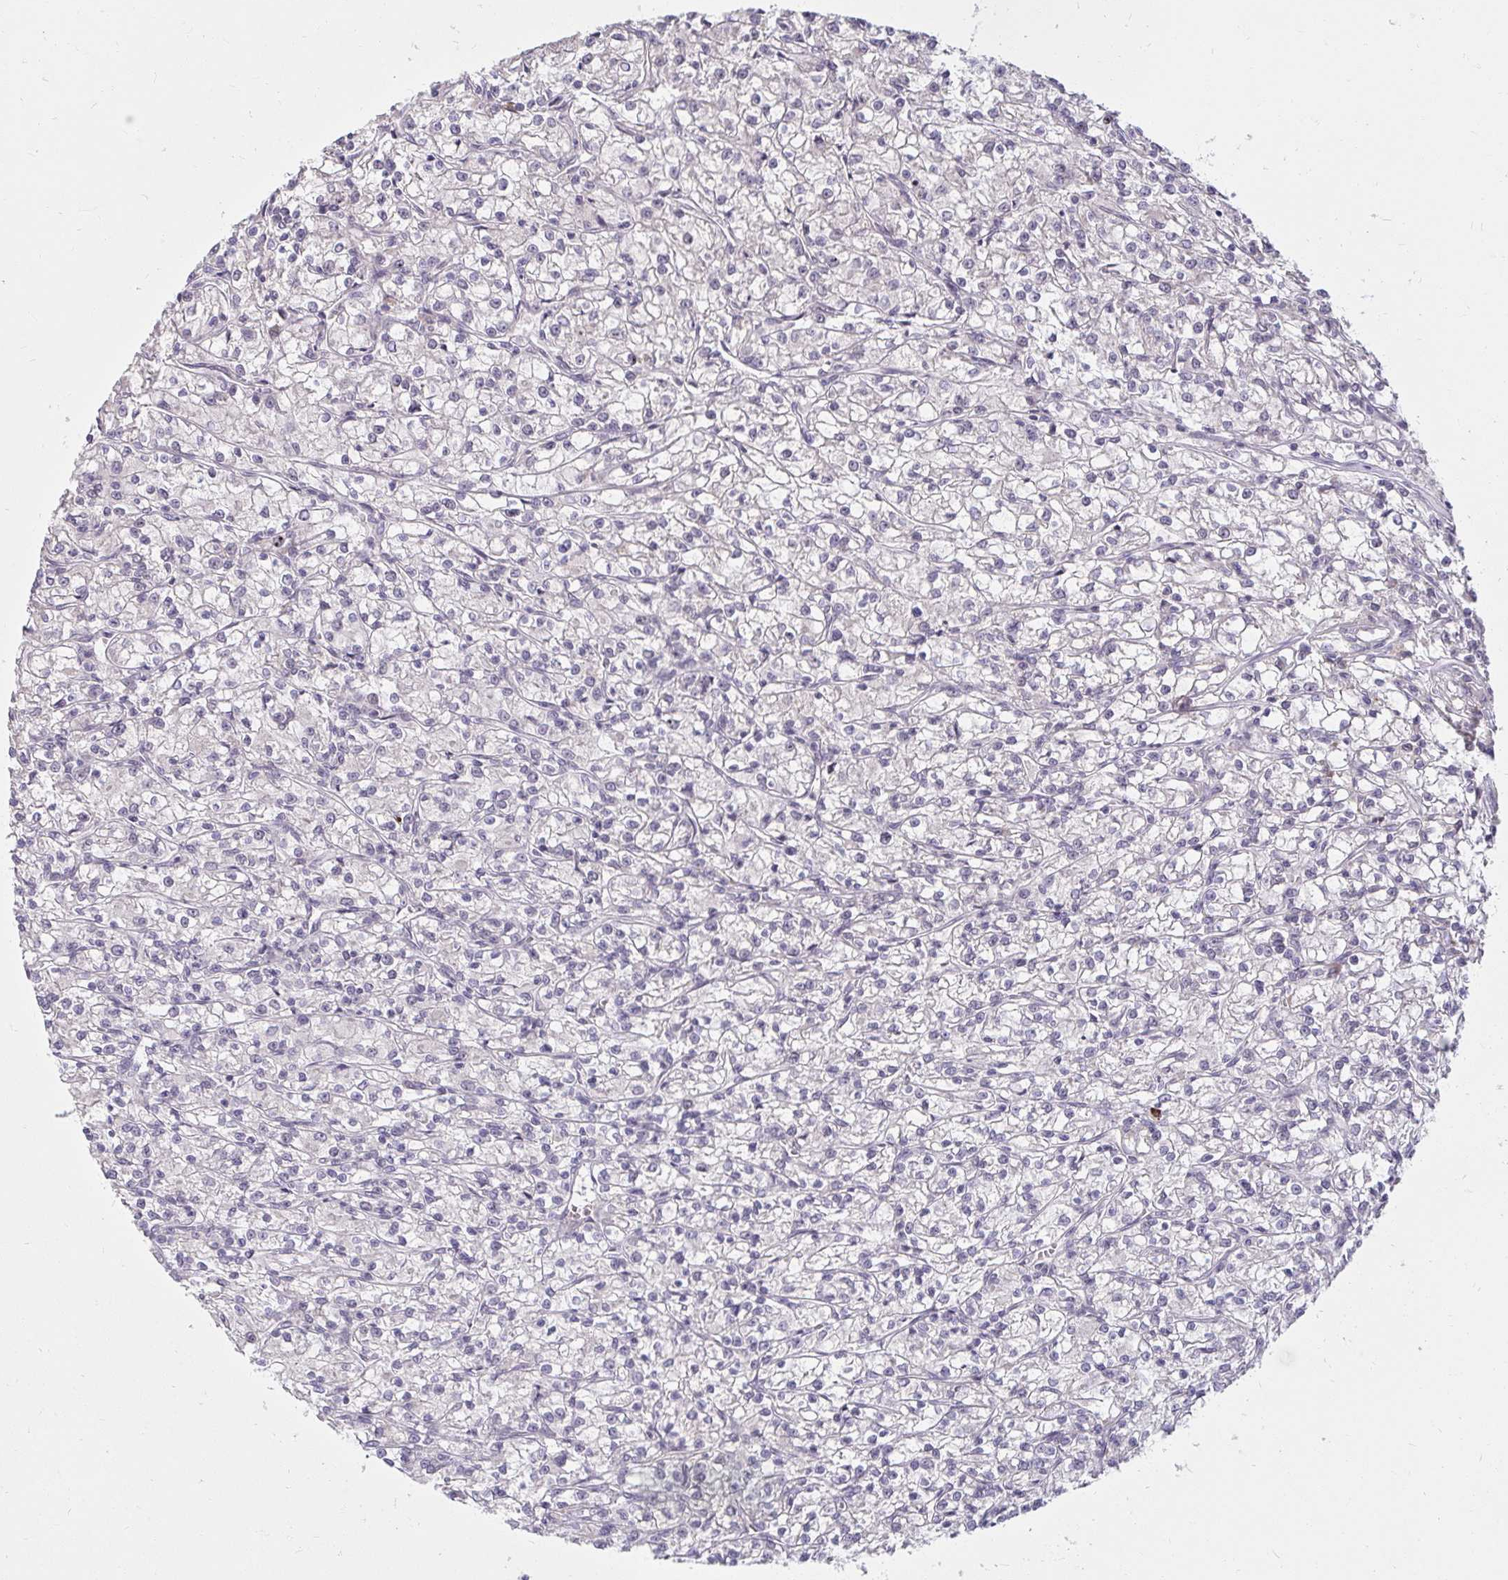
{"staining": {"intensity": "negative", "quantity": "none", "location": "none"}, "tissue": "renal cancer", "cell_type": "Tumor cells", "image_type": "cancer", "snomed": [{"axis": "morphology", "description": "Adenocarcinoma, NOS"}, {"axis": "topography", "description": "Kidney"}], "caption": "IHC micrograph of adenocarcinoma (renal) stained for a protein (brown), which displays no positivity in tumor cells.", "gene": "DDN", "patient": {"sex": "female", "age": 59}}